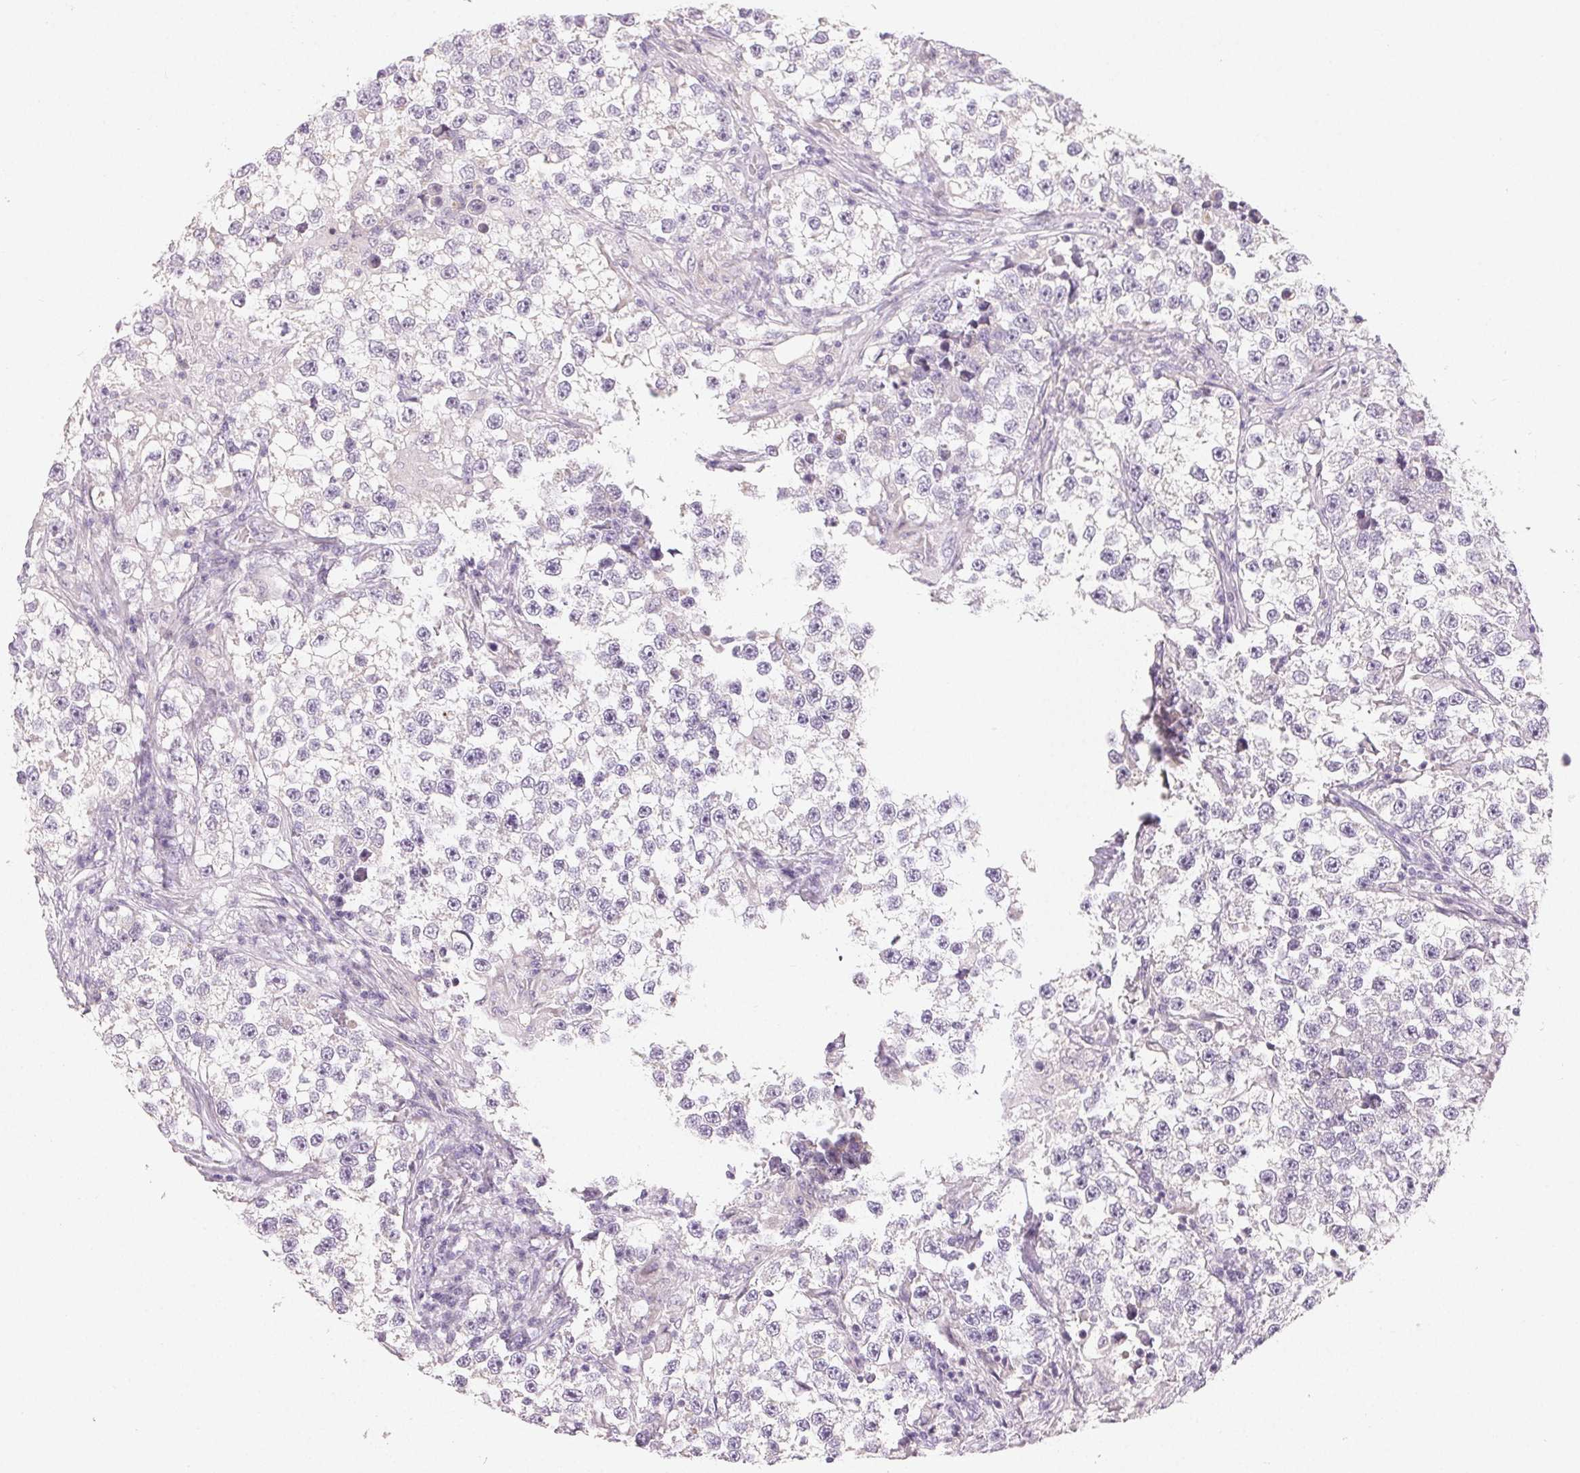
{"staining": {"intensity": "negative", "quantity": "none", "location": "none"}, "tissue": "testis cancer", "cell_type": "Tumor cells", "image_type": "cancer", "snomed": [{"axis": "morphology", "description": "Seminoma, NOS"}, {"axis": "topography", "description": "Testis"}], "caption": "DAB immunohistochemical staining of human testis cancer (seminoma) exhibits no significant staining in tumor cells.", "gene": "MYBL1", "patient": {"sex": "male", "age": 46}}